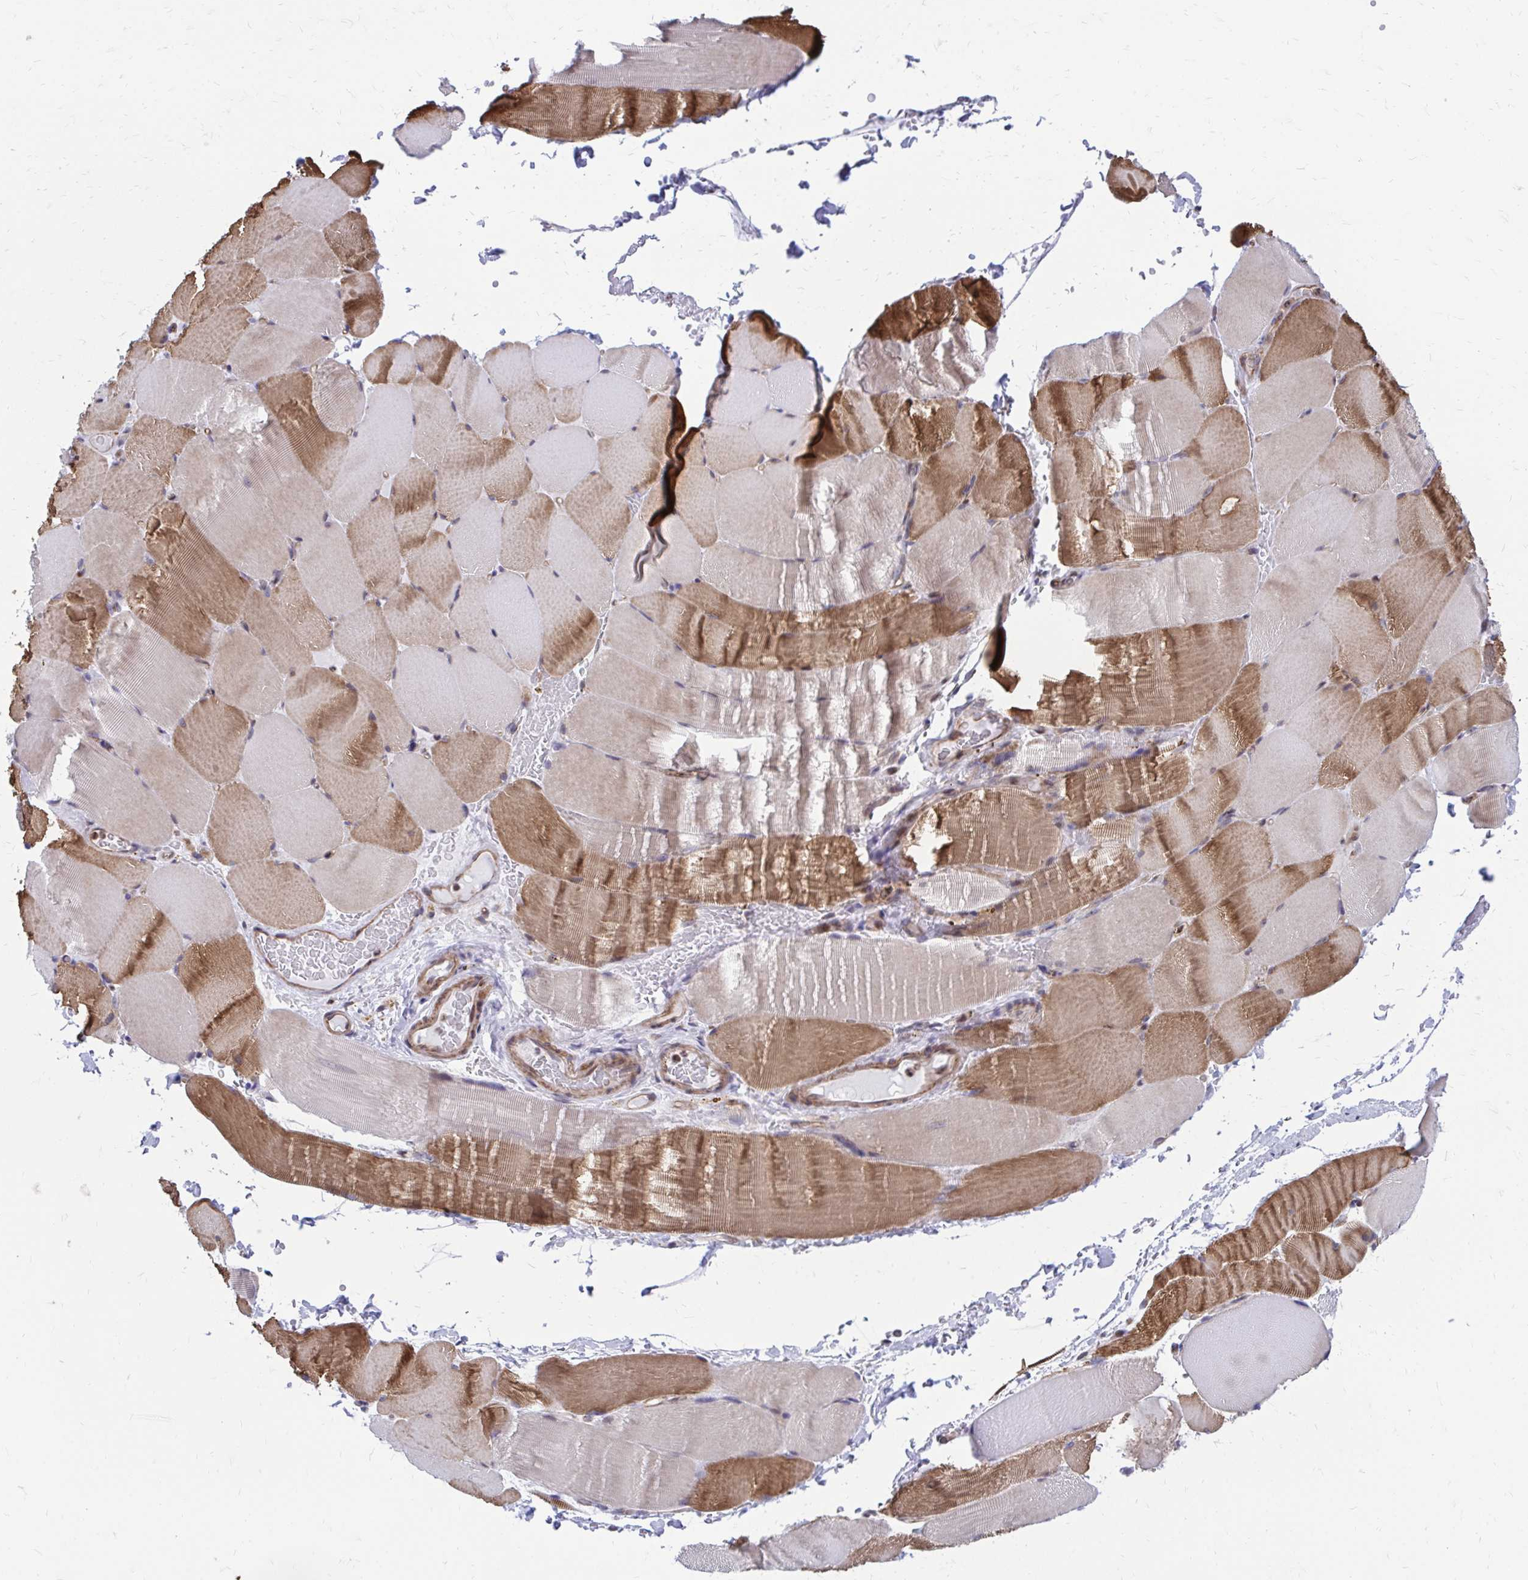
{"staining": {"intensity": "moderate", "quantity": "25%-75%", "location": "cytoplasmic/membranous,nuclear"}, "tissue": "skeletal muscle", "cell_type": "Myocytes", "image_type": "normal", "snomed": [{"axis": "morphology", "description": "Normal tissue, NOS"}, {"axis": "topography", "description": "Skeletal muscle"}], "caption": "Normal skeletal muscle displays moderate cytoplasmic/membranous,nuclear expression in about 25%-75% of myocytes, visualized by immunohistochemistry.", "gene": "ANKRD30B", "patient": {"sex": "female", "age": 37}}